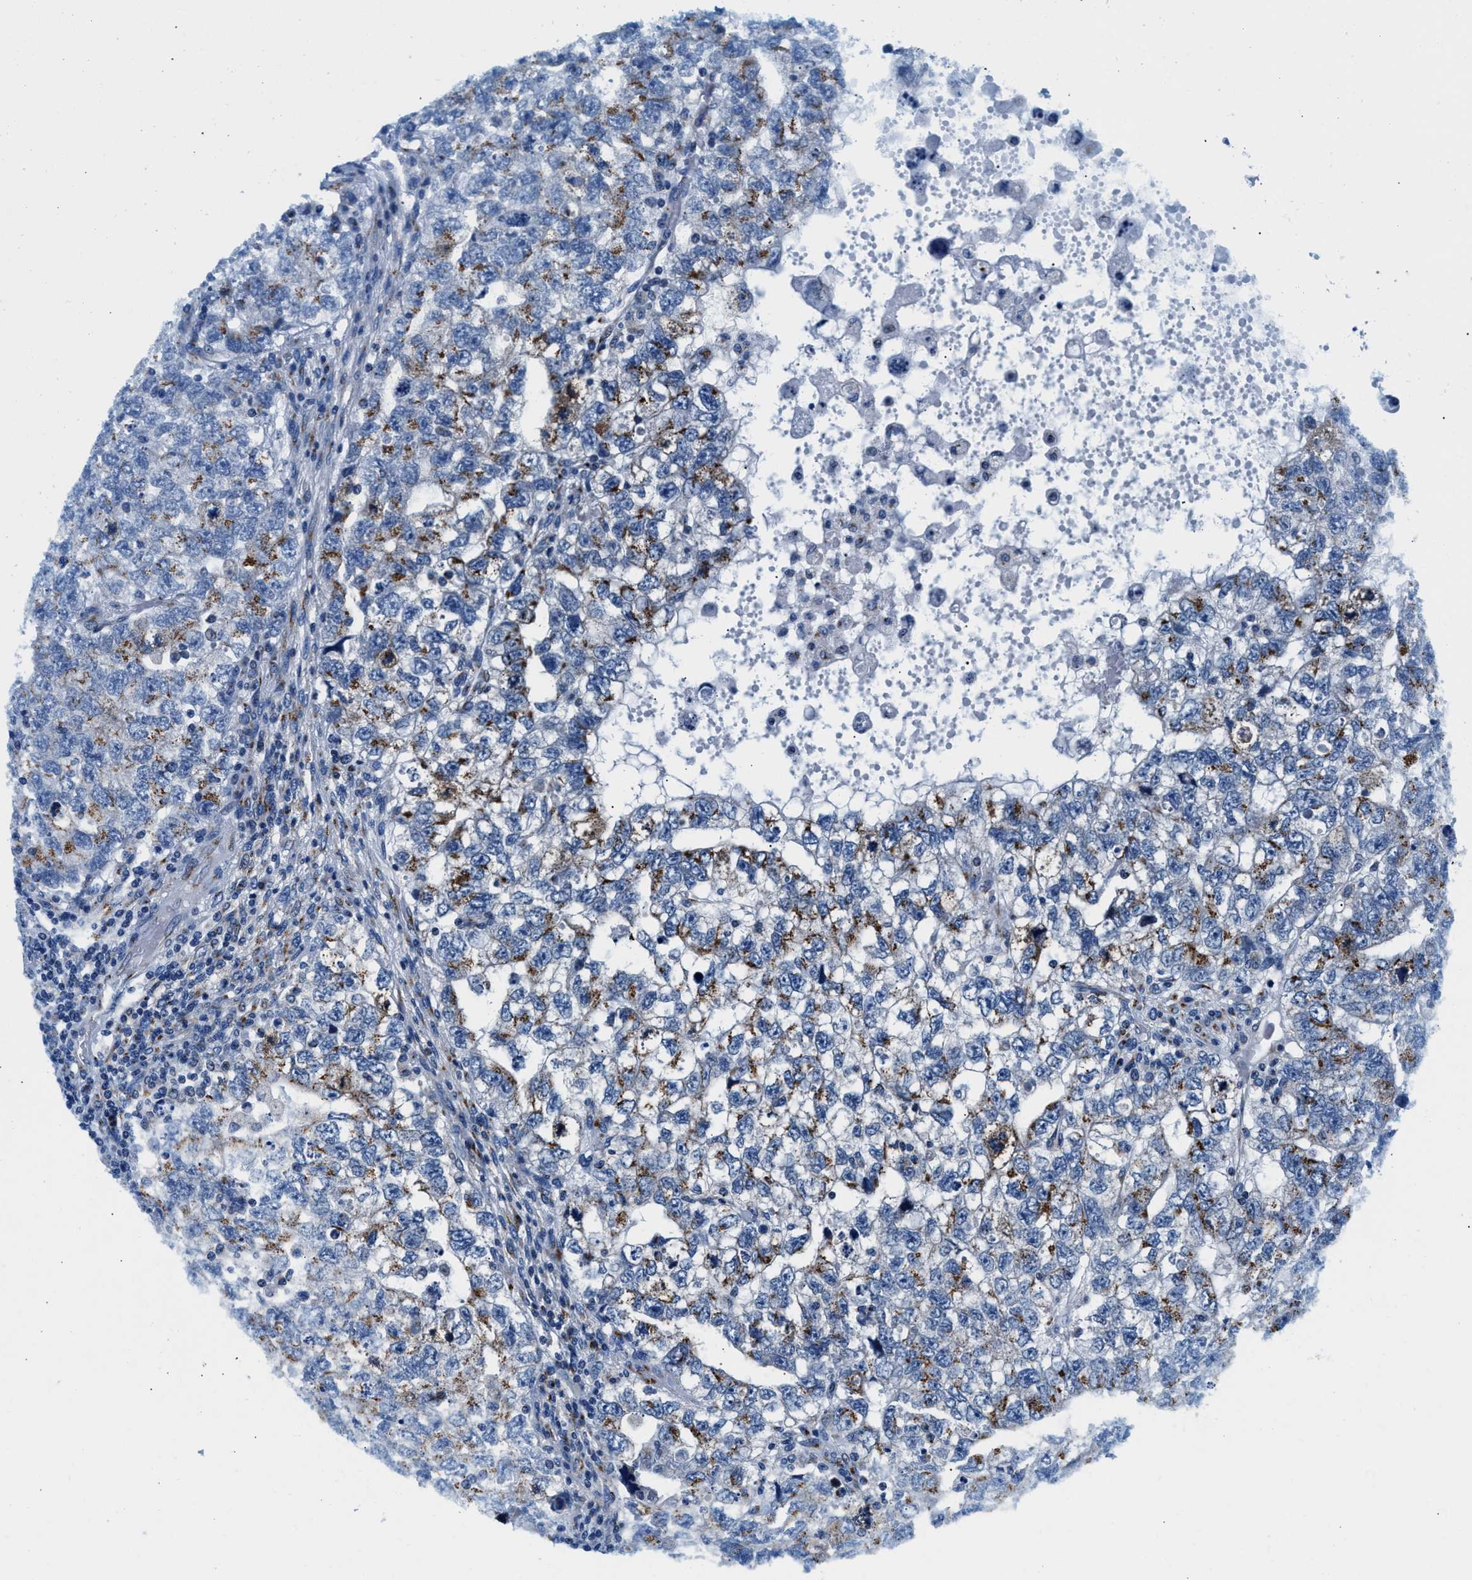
{"staining": {"intensity": "moderate", "quantity": "25%-75%", "location": "cytoplasmic/membranous"}, "tissue": "testis cancer", "cell_type": "Tumor cells", "image_type": "cancer", "snomed": [{"axis": "morphology", "description": "Carcinoma, Embryonal, NOS"}, {"axis": "topography", "description": "Testis"}], "caption": "A brown stain labels moderate cytoplasmic/membranous positivity of a protein in testis cancer tumor cells.", "gene": "VPS53", "patient": {"sex": "male", "age": 36}}